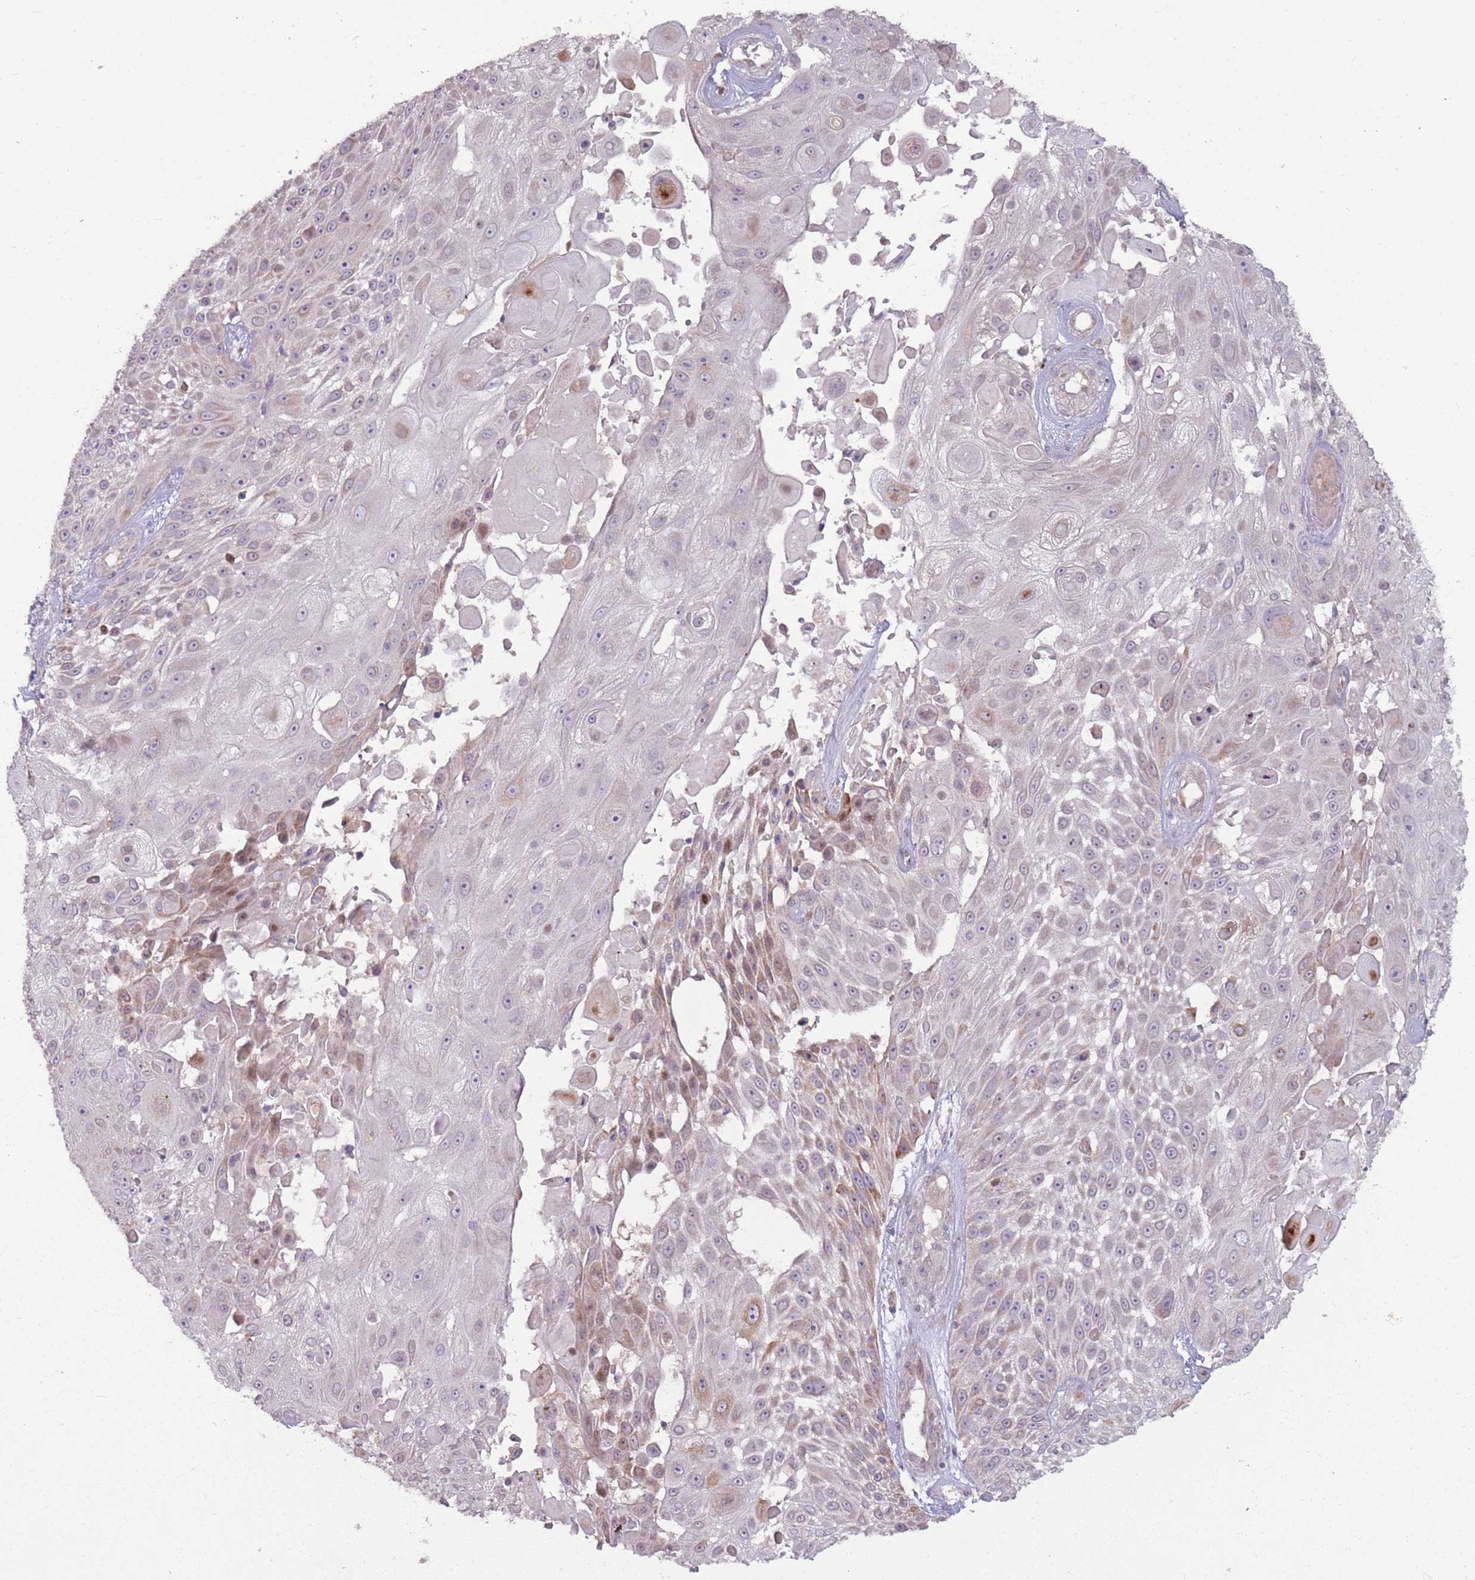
{"staining": {"intensity": "weak", "quantity": "<25%", "location": "cytoplasmic/membranous"}, "tissue": "skin cancer", "cell_type": "Tumor cells", "image_type": "cancer", "snomed": [{"axis": "morphology", "description": "Squamous cell carcinoma, NOS"}, {"axis": "topography", "description": "Skin"}], "caption": "Skin cancer was stained to show a protein in brown. There is no significant positivity in tumor cells.", "gene": "DTD2", "patient": {"sex": "female", "age": 86}}